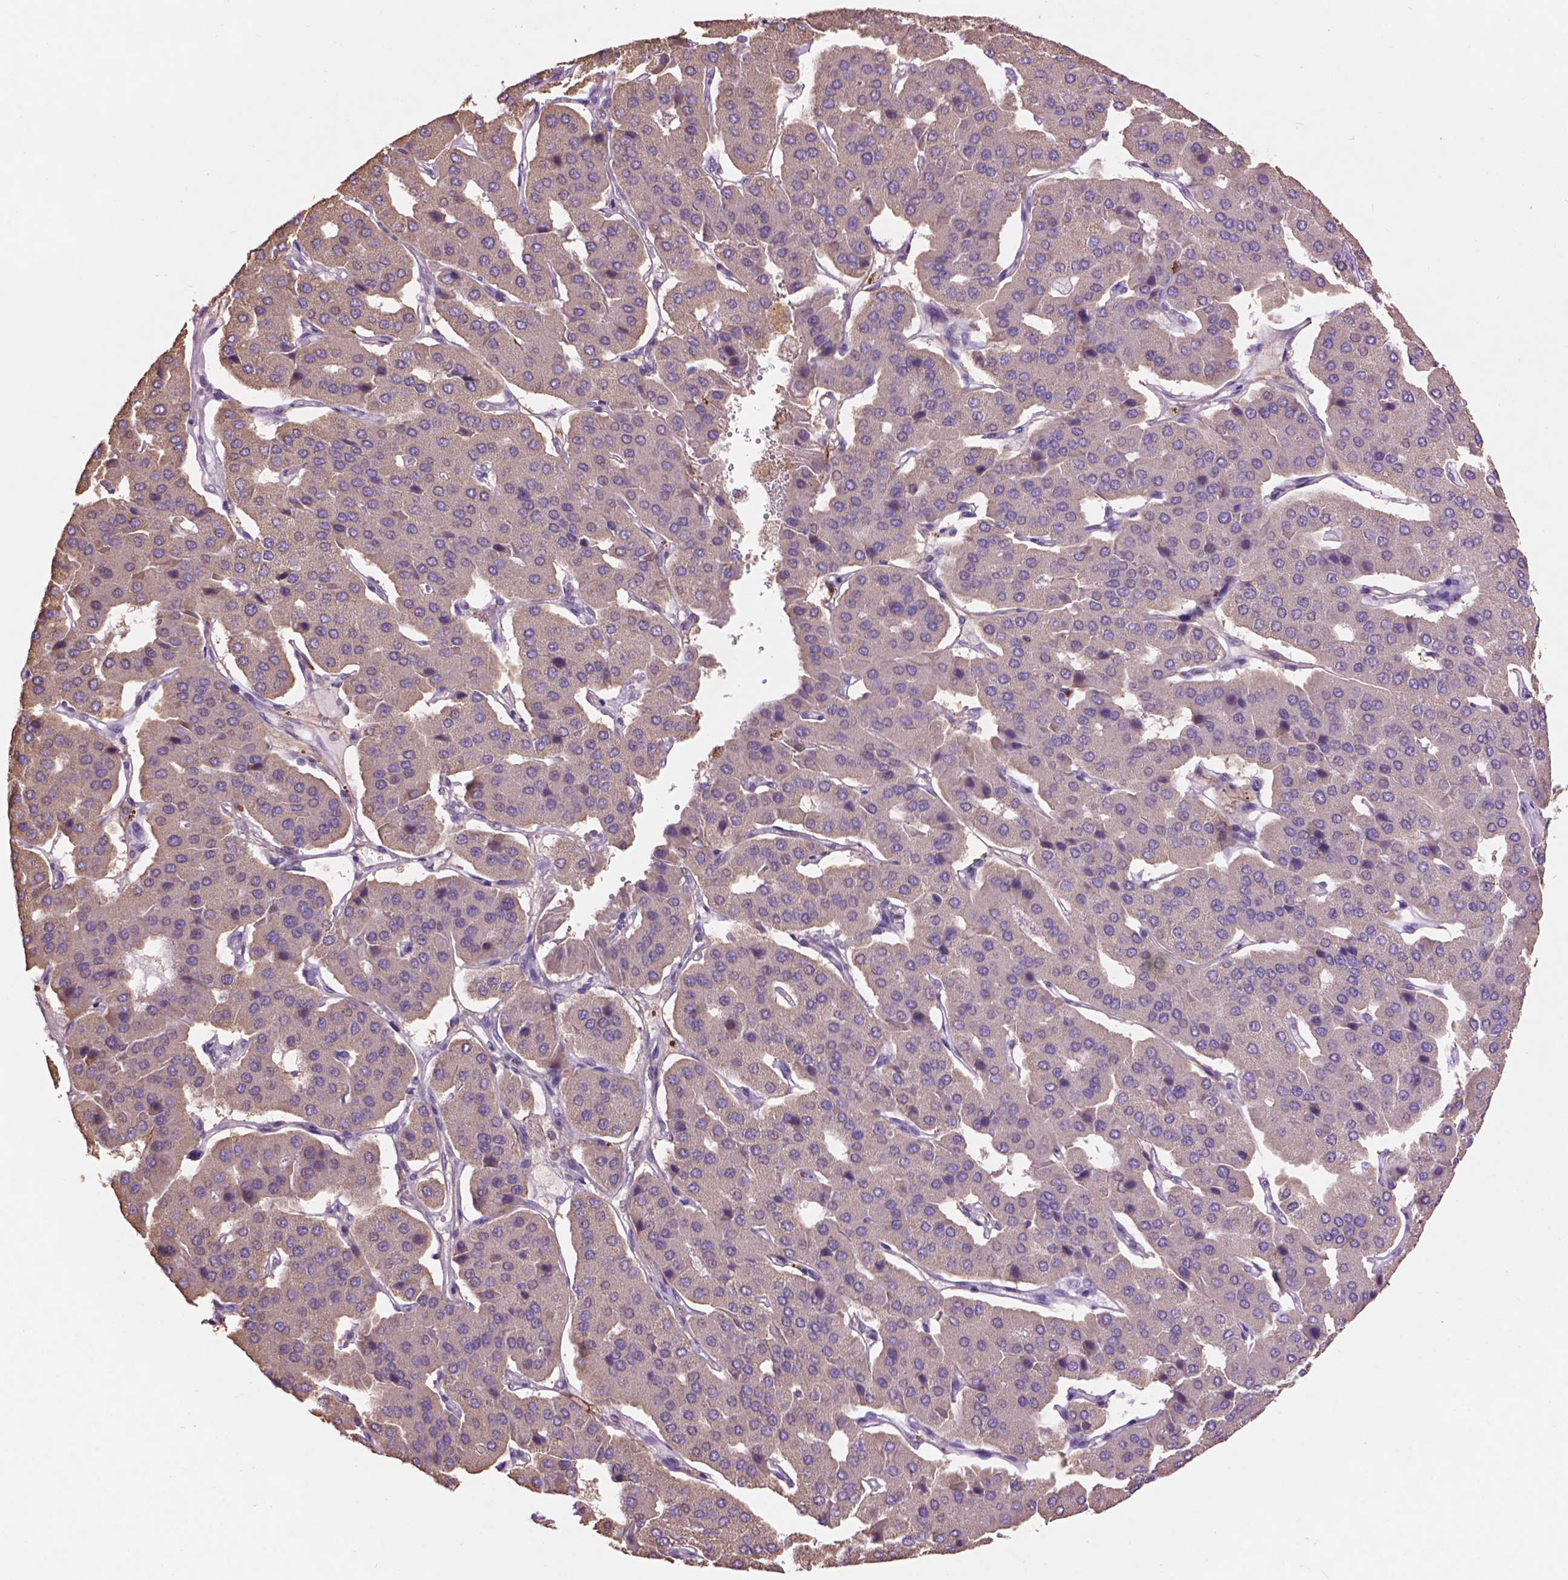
{"staining": {"intensity": "negative", "quantity": "none", "location": "none"}, "tissue": "parathyroid gland", "cell_type": "Glandular cells", "image_type": "normal", "snomed": [{"axis": "morphology", "description": "Normal tissue, NOS"}, {"axis": "morphology", "description": "Adenoma, NOS"}, {"axis": "topography", "description": "Parathyroid gland"}], "caption": "IHC photomicrograph of unremarkable parathyroid gland: human parathyroid gland stained with DAB exhibits no significant protein expression in glandular cells.", "gene": "LRRC3C", "patient": {"sex": "female", "age": 86}}